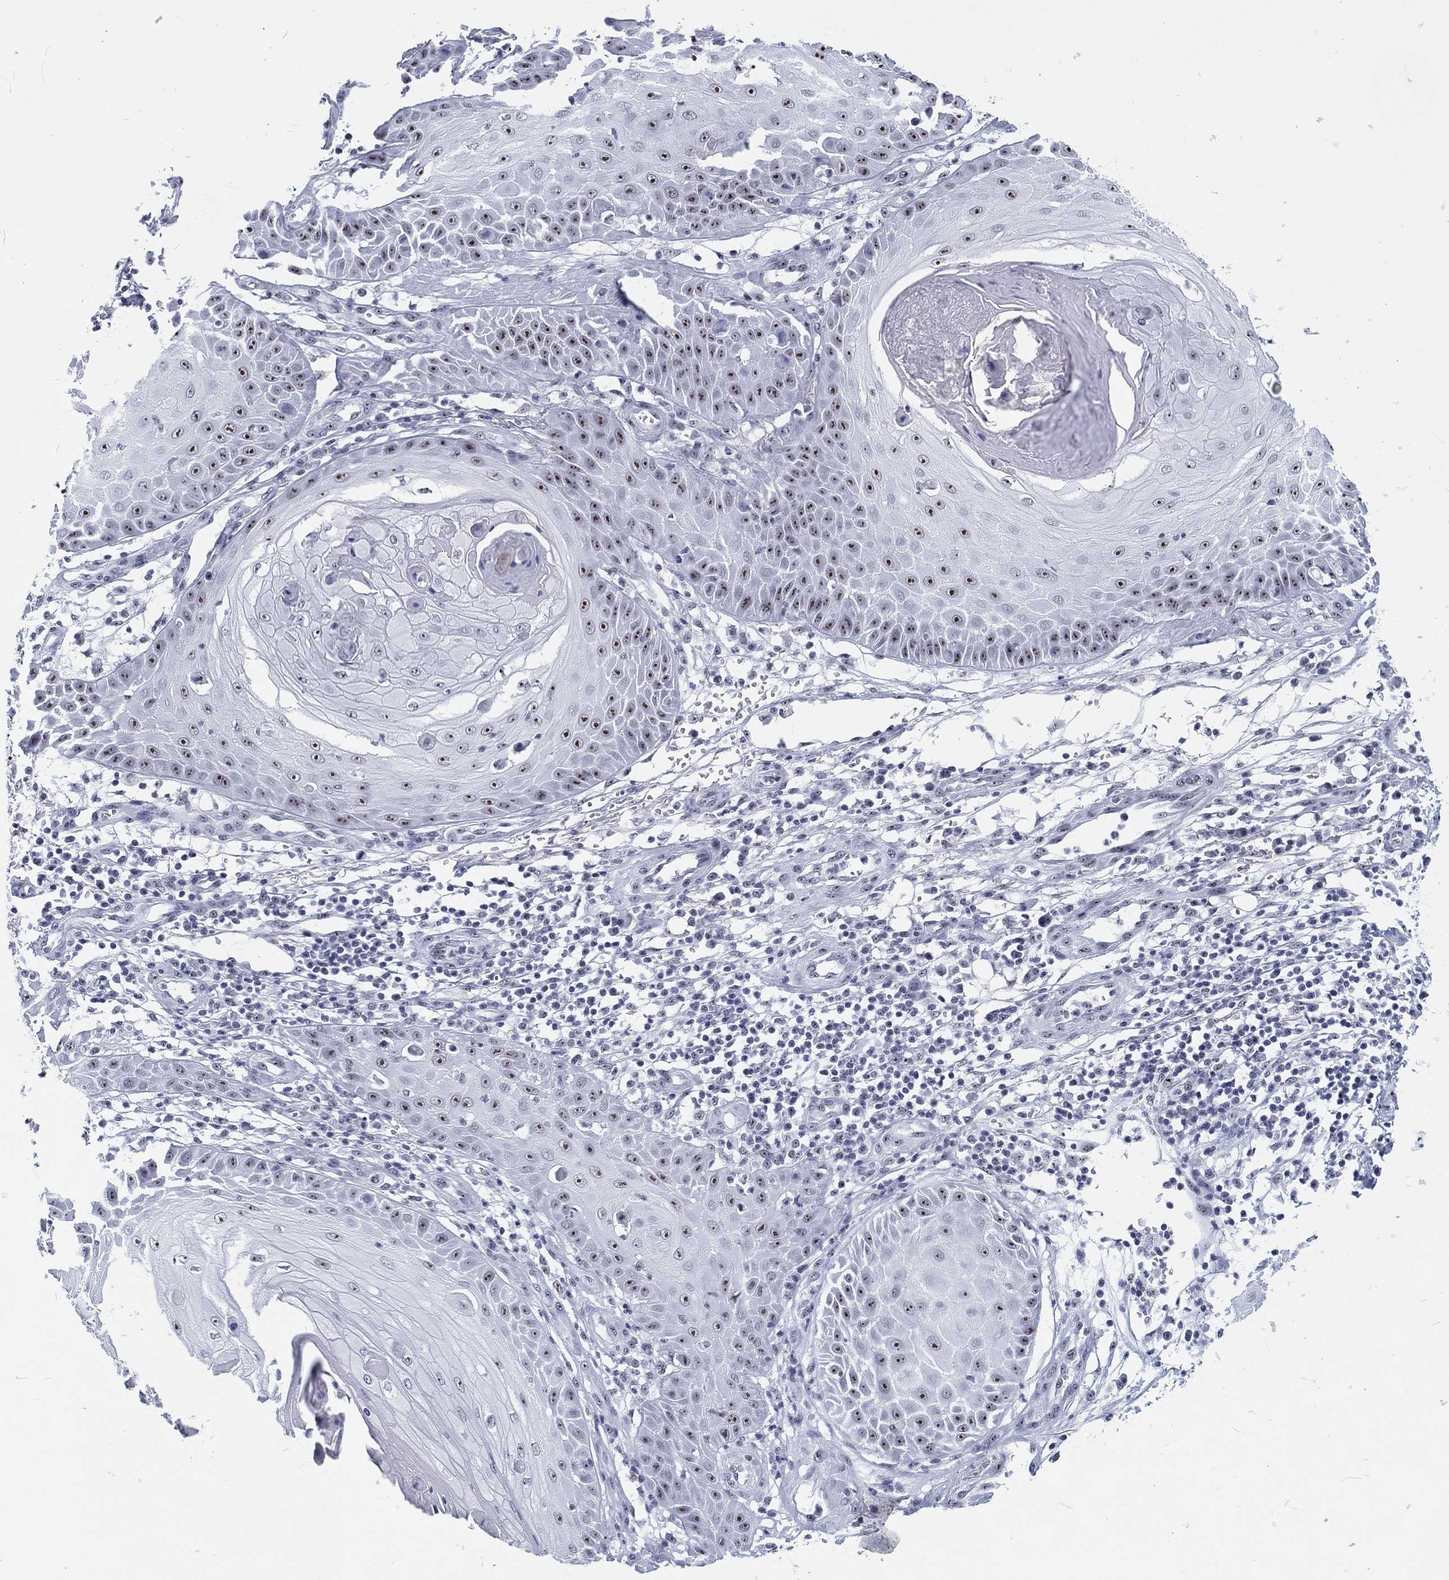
{"staining": {"intensity": "moderate", "quantity": "25%-75%", "location": "nuclear"}, "tissue": "skin cancer", "cell_type": "Tumor cells", "image_type": "cancer", "snomed": [{"axis": "morphology", "description": "Squamous cell carcinoma, NOS"}, {"axis": "topography", "description": "Skin"}], "caption": "A brown stain shows moderate nuclear positivity of a protein in human skin cancer tumor cells.", "gene": "MAPK8IP1", "patient": {"sex": "male", "age": 70}}